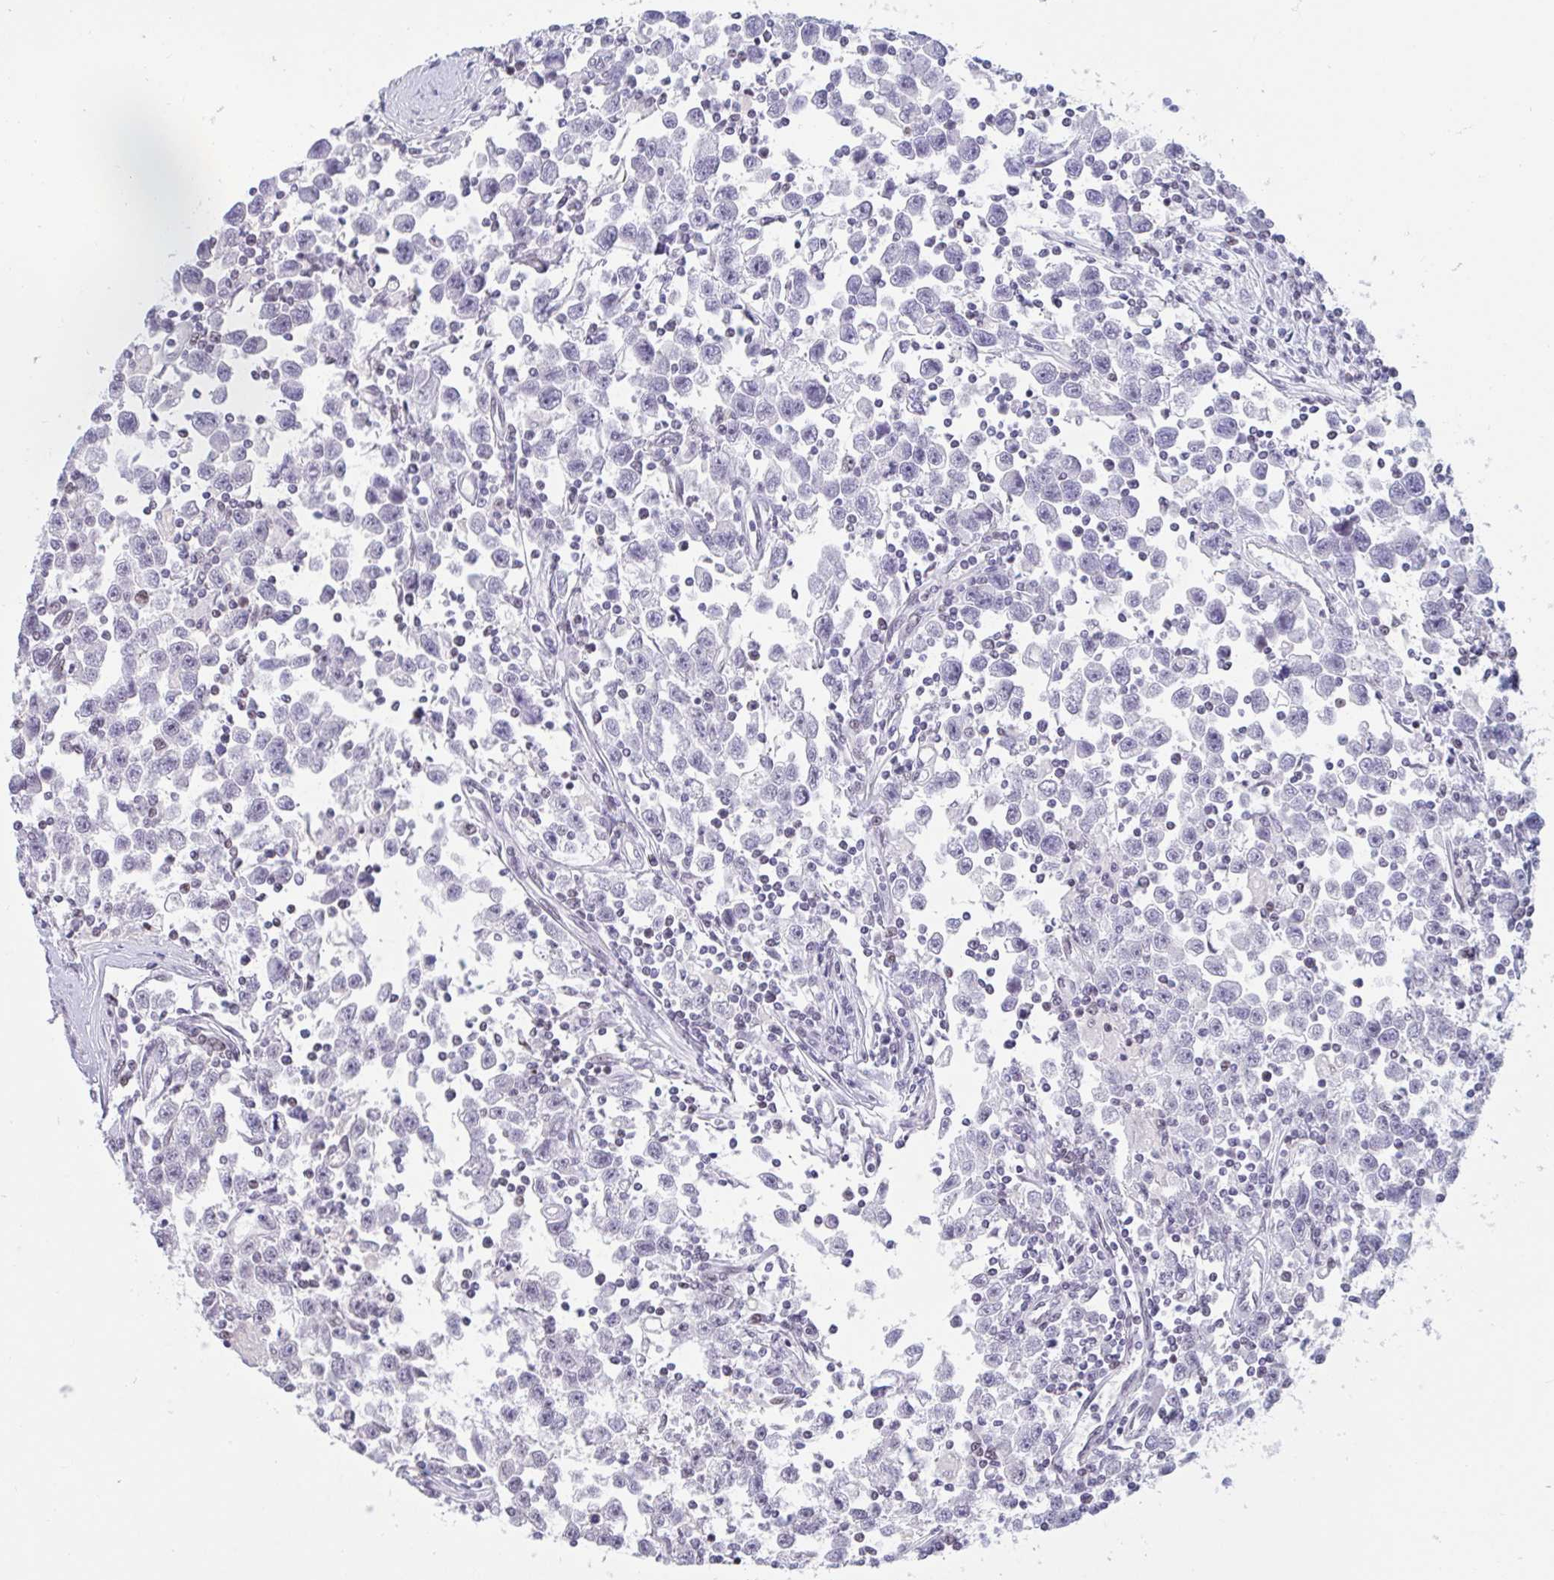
{"staining": {"intensity": "negative", "quantity": "none", "location": "none"}, "tissue": "testis cancer", "cell_type": "Tumor cells", "image_type": "cancer", "snomed": [{"axis": "morphology", "description": "Seminoma, NOS"}, {"axis": "topography", "description": "Testis"}], "caption": "IHC image of neoplastic tissue: testis cancer stained with DAB (3,3'-diaminobenzidine) demonstrates no significant protein staining in tumor cells.", "gene": "CBFA2T2", "patient": {"sex": "male", "age": 31}}